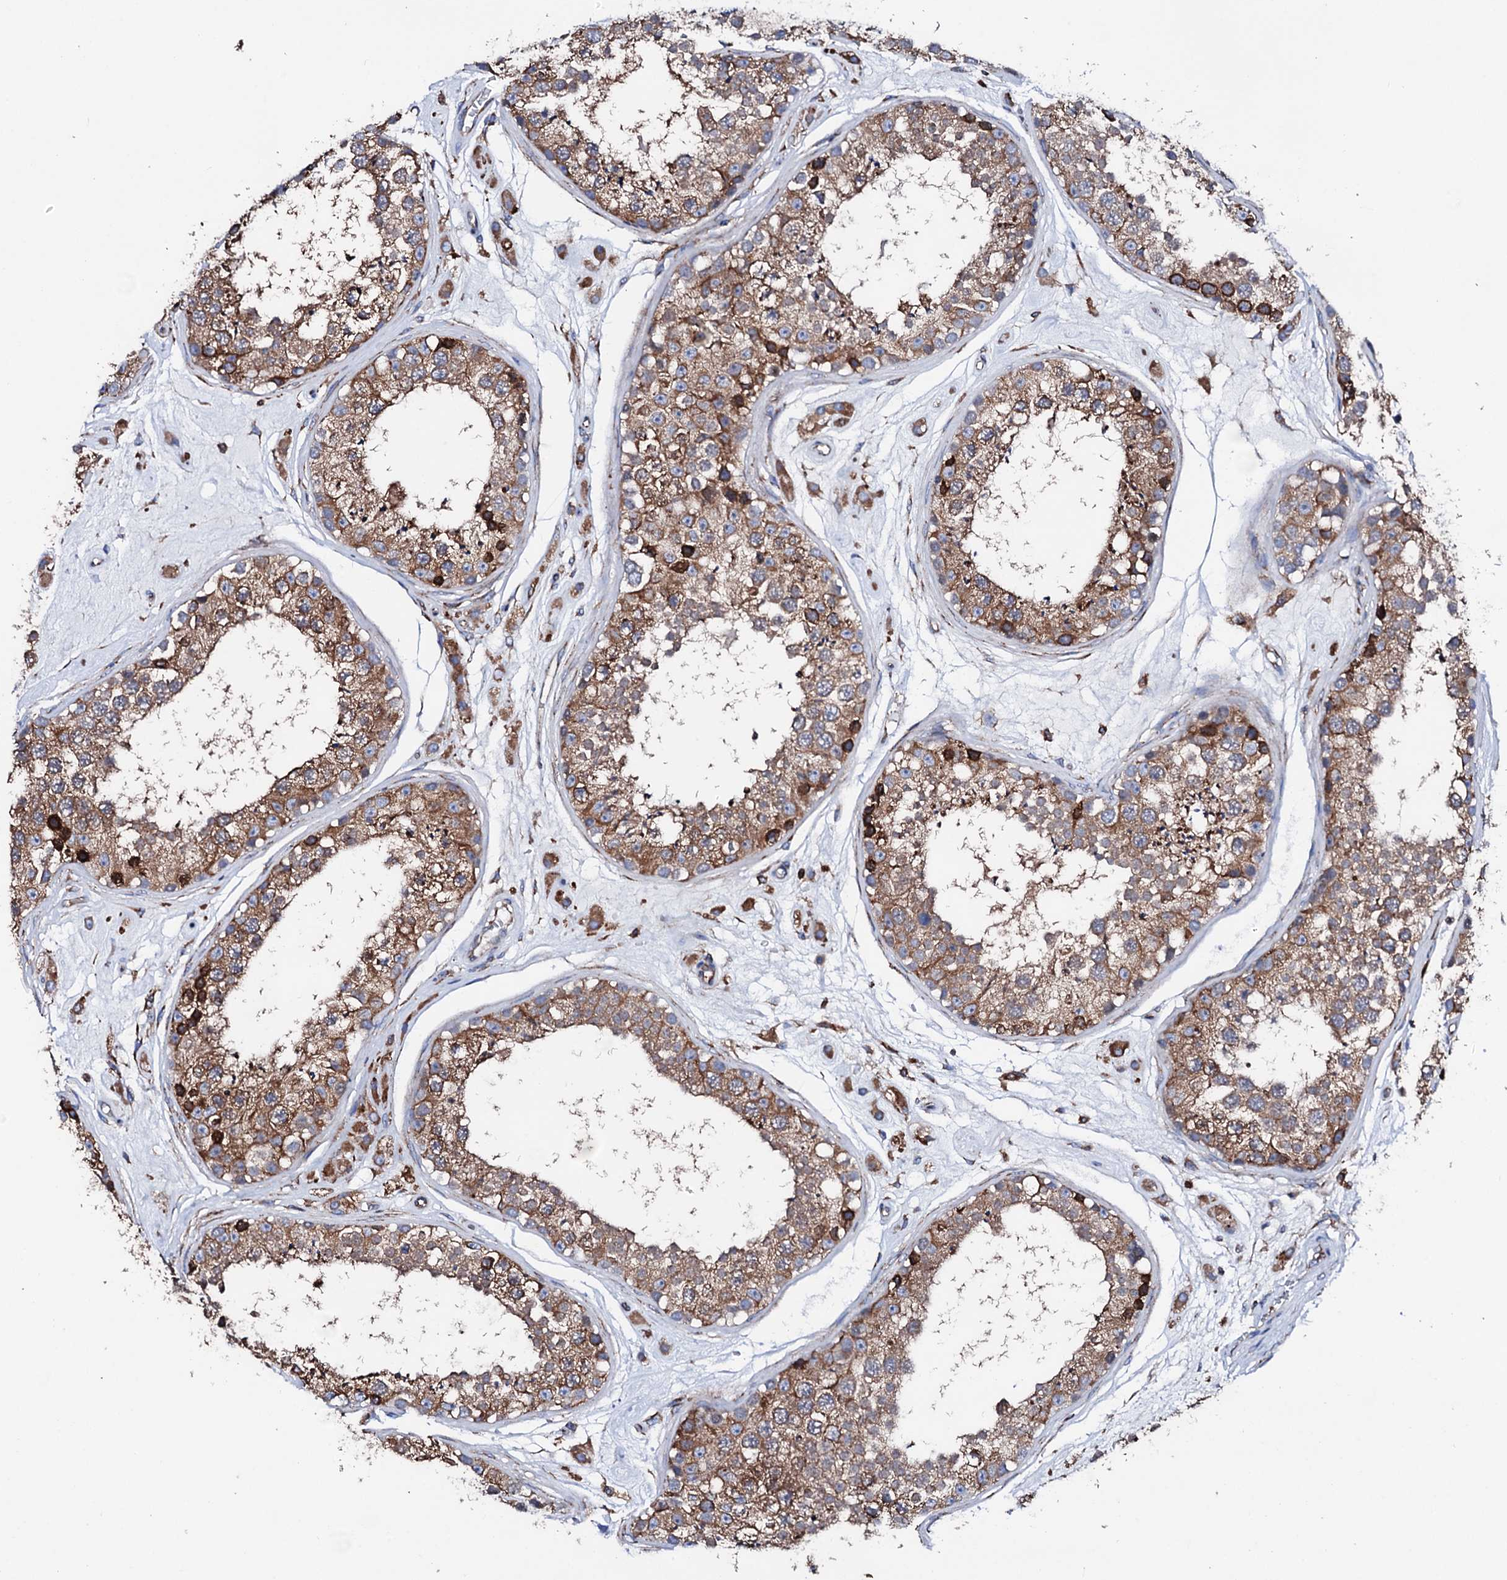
{"staining": {"intensity": "moderate", "quantity": ">75%", "location": "cytoplasmic/membranous"}, "tissue": "testis", "cell_type": "Cells in seminiferous ducts", "image_type": "normal", "snomed": [{"axis": "morphology", "description": "Normal tissue, NOS"}, {"axis": "topography", "description": "Testis"}], "caption": "Protein staining displays moderate cytoplasmic/membranous positivity in approximately >75% of cells in seminiferous ducts in benign testis. (DAB IHC, brown staining for protein, blue staining for nuclei).", "gene": "AMDHD1", "patient": {"sex": "male", "age": 25}}